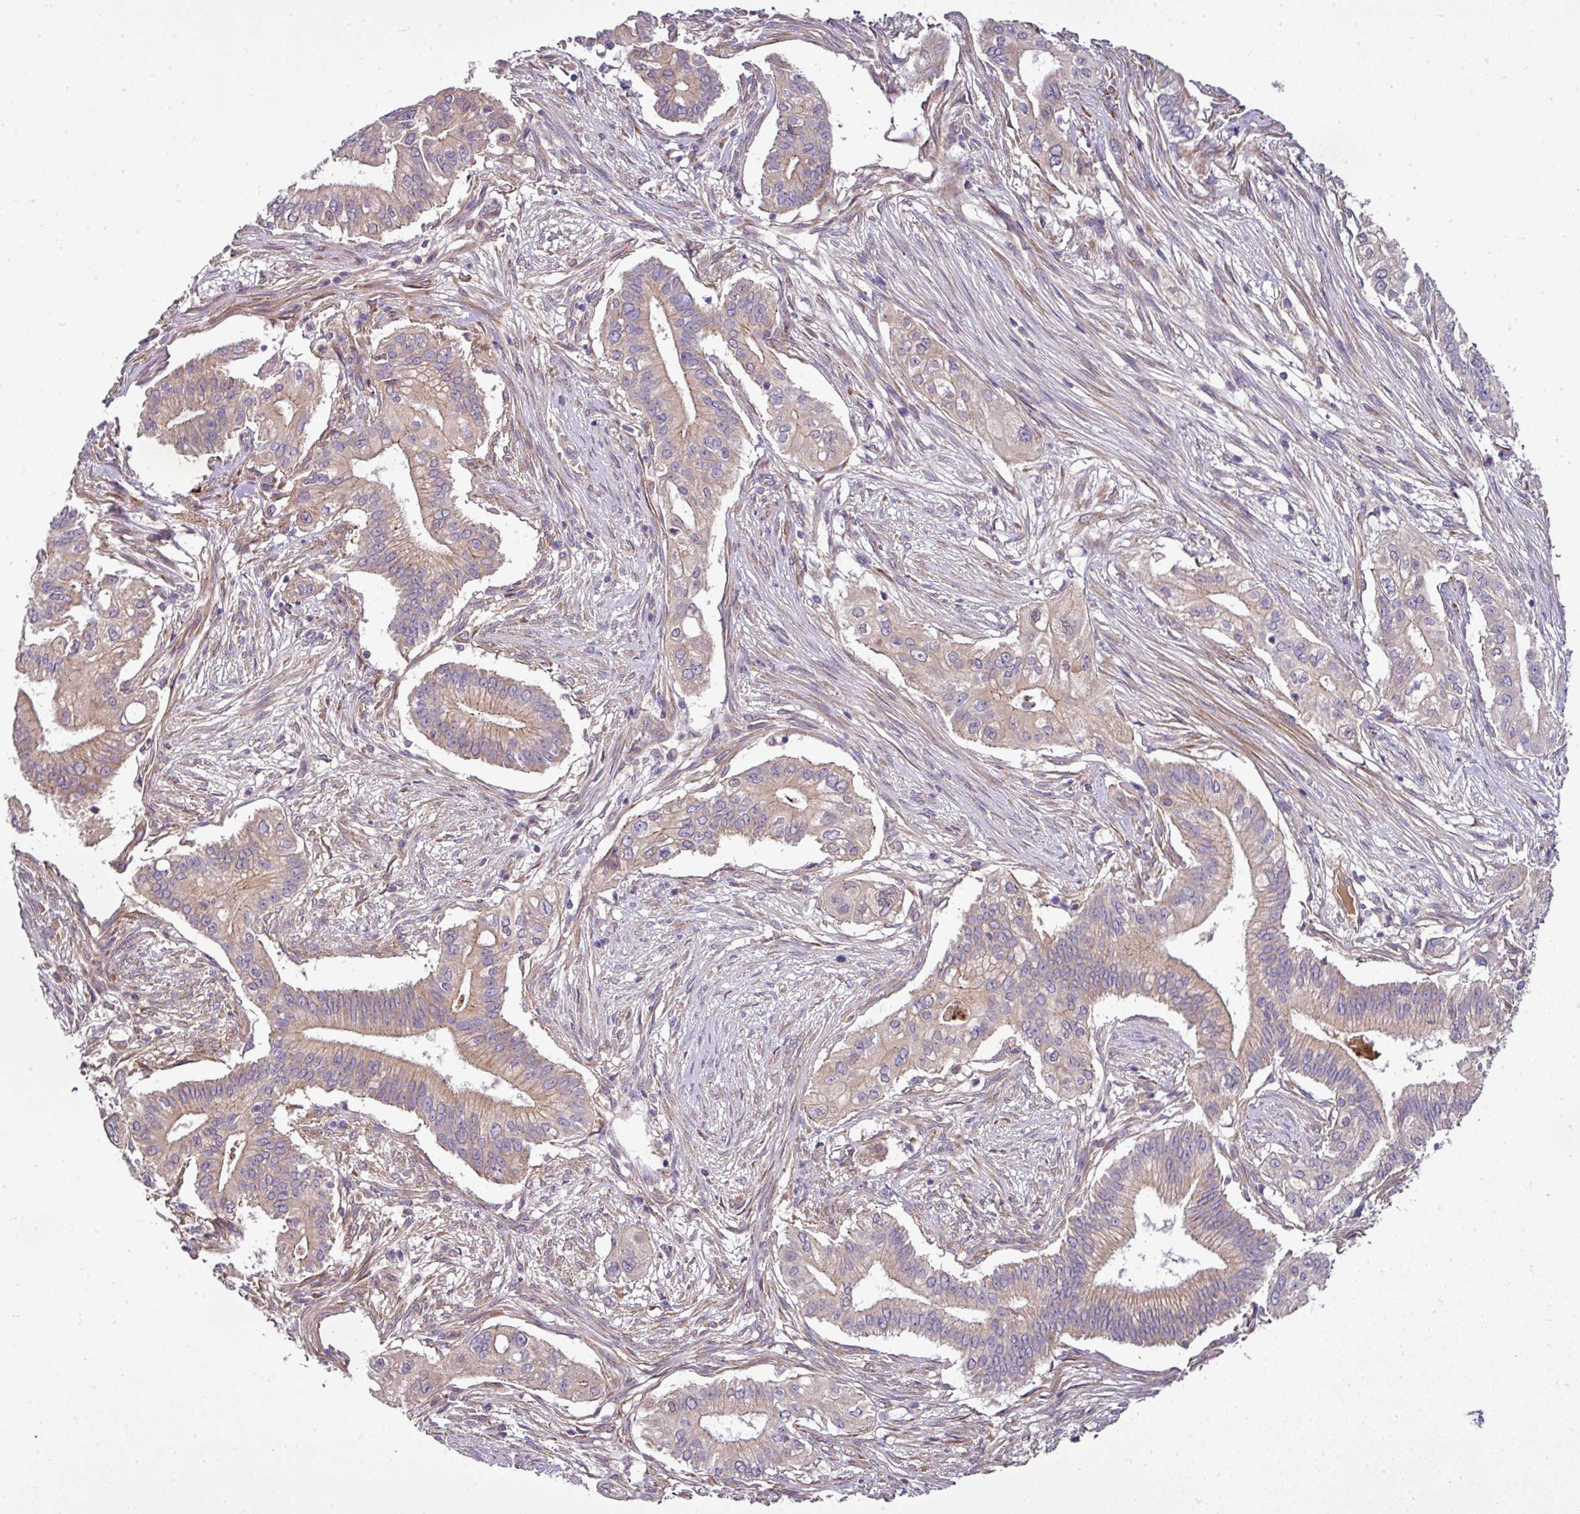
{"staining": {"intensity": "weak", "quantity": "25%-75%", "location": "cytoplasmic/membranous"}, "tissue": "pancreatic cancer", "cell_type": "Tumor cells", "image_type": "cancer", "snomed": [{"axis": "morphology", "description": "Adenocarcinoma, NOS"}, {"axis": "topography", "description": "Pancreas"}], "caption": "Protein staining by immunohistochemistry (IHC) shows weak cytoplasmic/membranous expression in about 25%-75% of tumor cells in pancreatic adenocarcinoma.", "gene": "GAN", "patient": {"sex": "female", "age": 68}}